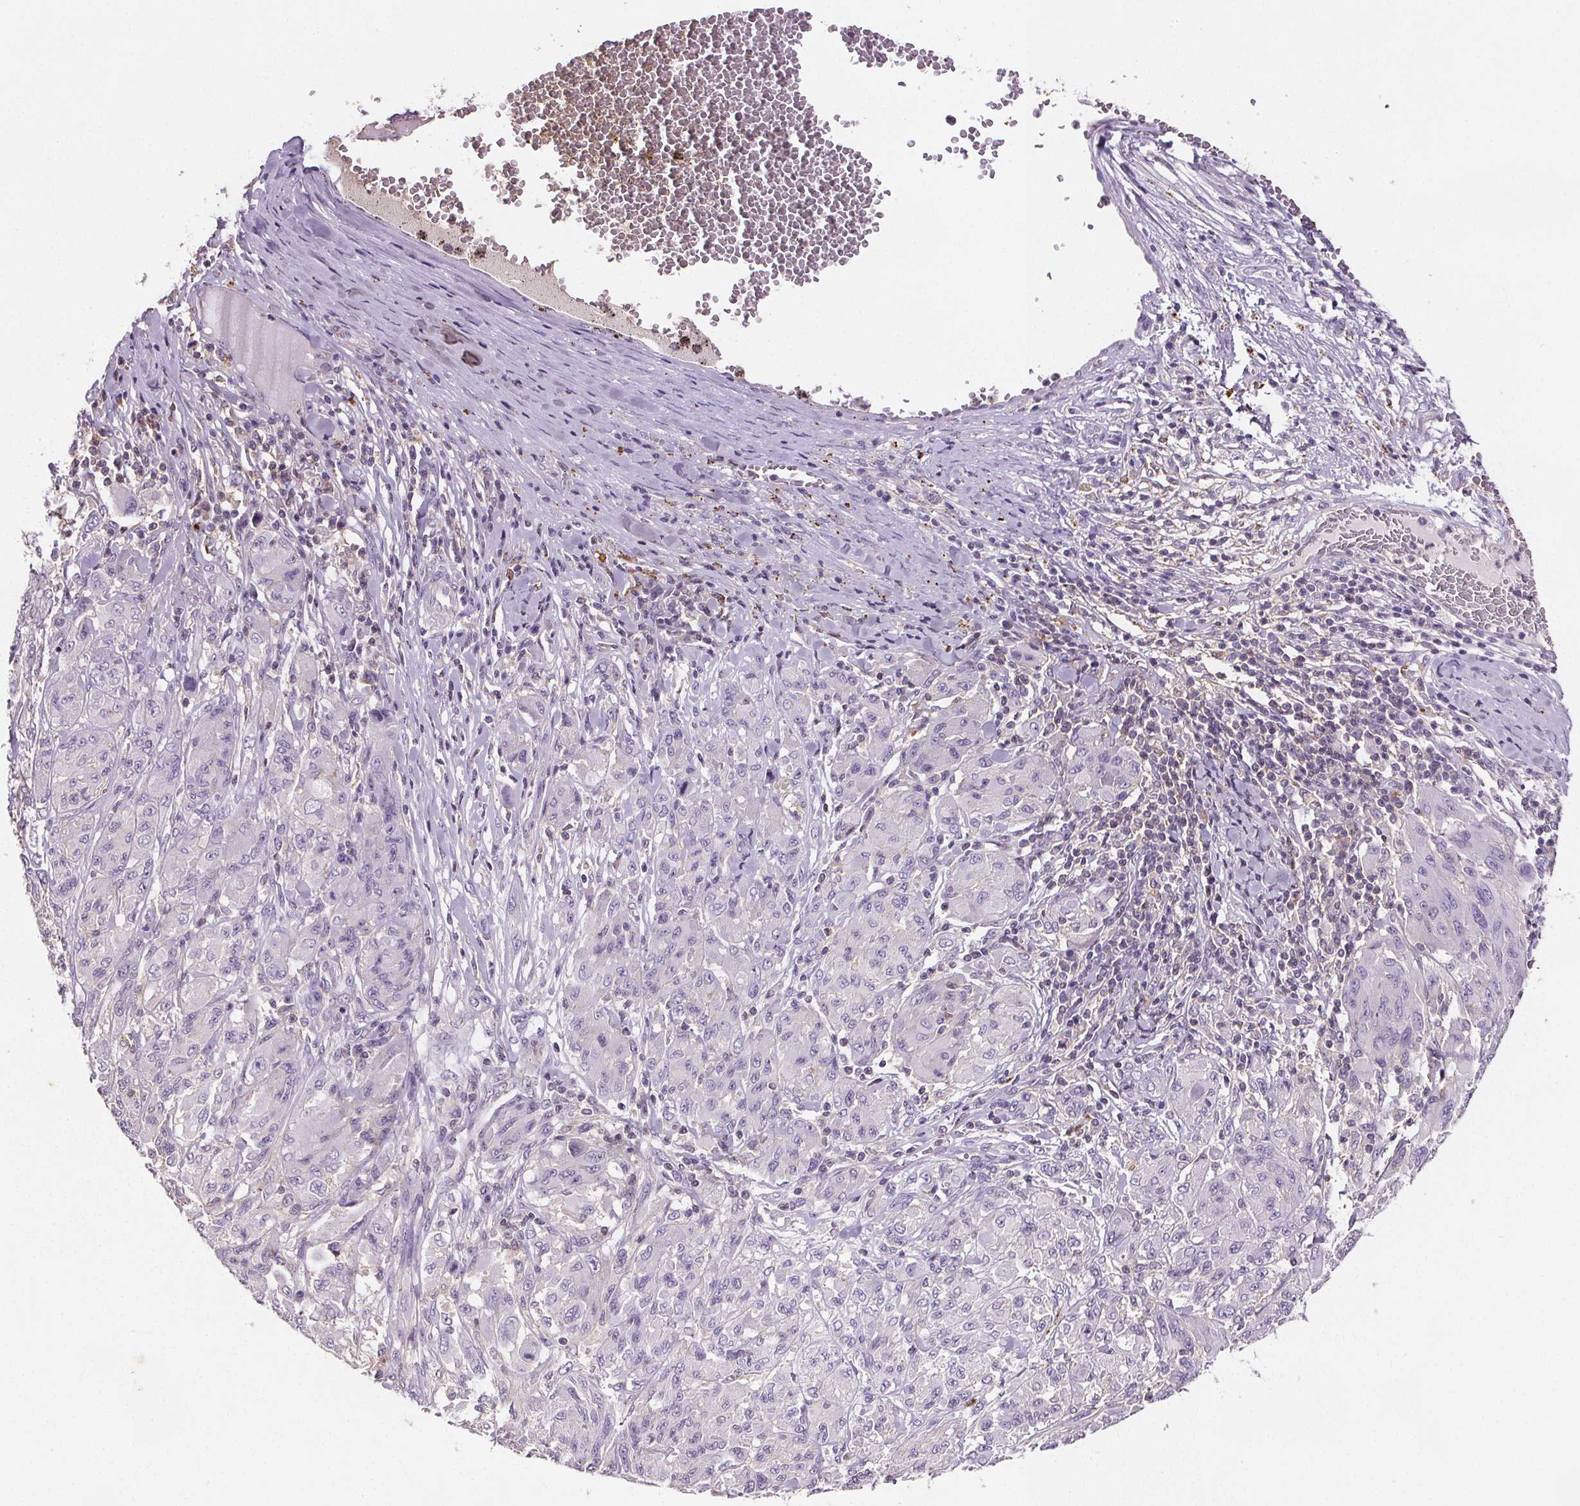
{"staining": {"intensity": "negative", "quantity": "none", "location": "none"}, "tissue": "melanoma", "cell_type": "Tumor cells", "image_type": "cancer", "snomed": [{"axis": "morphology", "description": "Malignant melanoma, NOS"}, {"axis": "topography", "description": "Skin"}], "caption": "A histopathology image of human malignant melanoma is negative for staining in tumor cells. (Immunohistochemistry, brightfield microscopy, high magnification).", "gene": "C19orf84", "patient": {"sex": "female", "age": 91}}